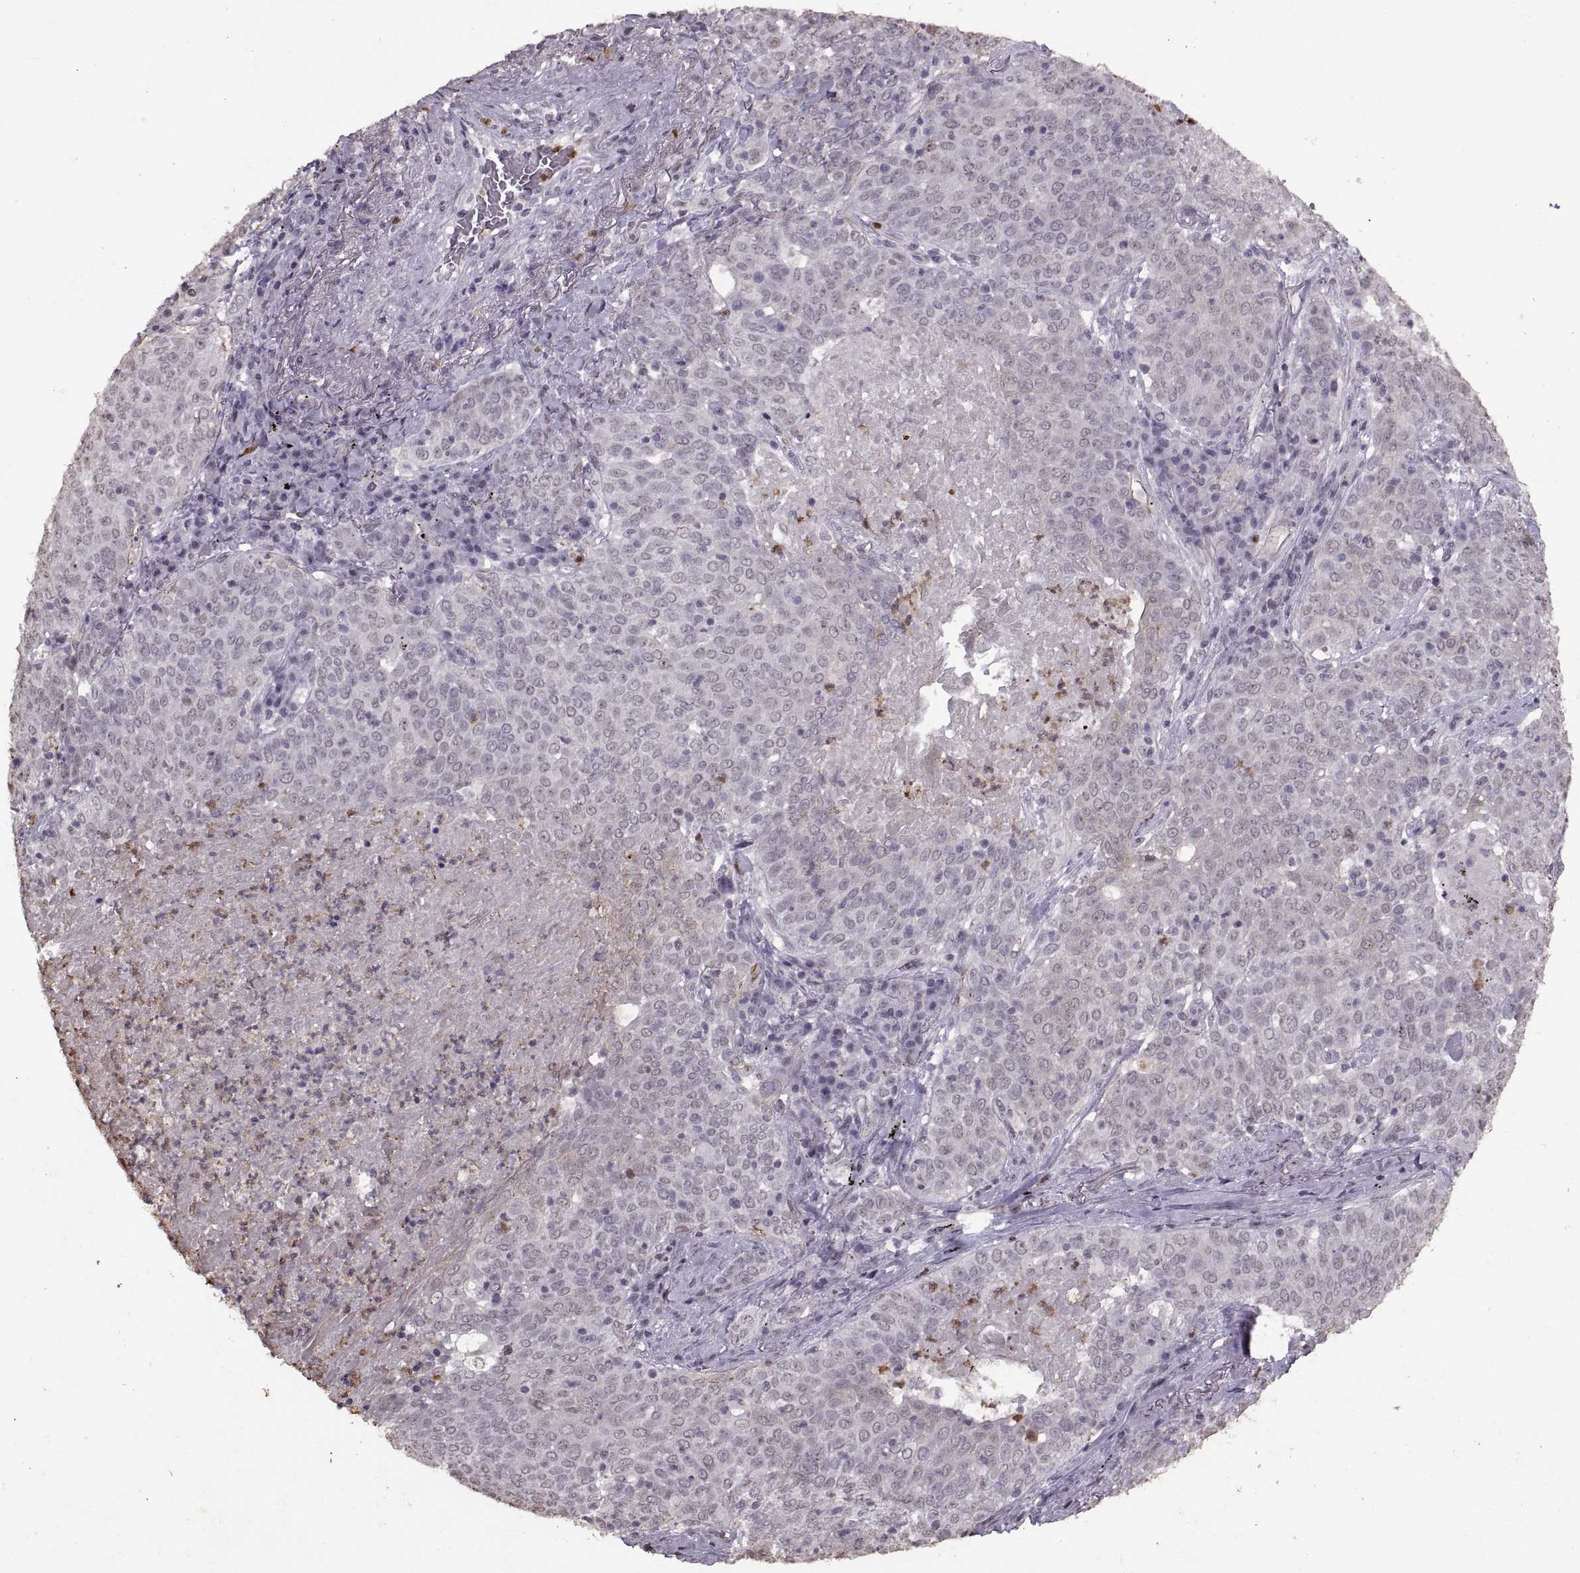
{"staining": {"intensity": "negative", "quantity": "none", "location": "none"}, "tissue": "lung cancer", "cell_type": "Tumor cells", "image_type": "cancer", "snomed": [{"axis": "morphology", "description": "Squamous cell carcinoma, NOS"}, {"axis": "topography", "description": "Lung"}], "caption": "Immunohistochemical staining of human lung squamous cell carcinoma shows no significant positivity in tumor cells.", "gene": "PALS1", "patient": {"sex": "male", "age": 82}}